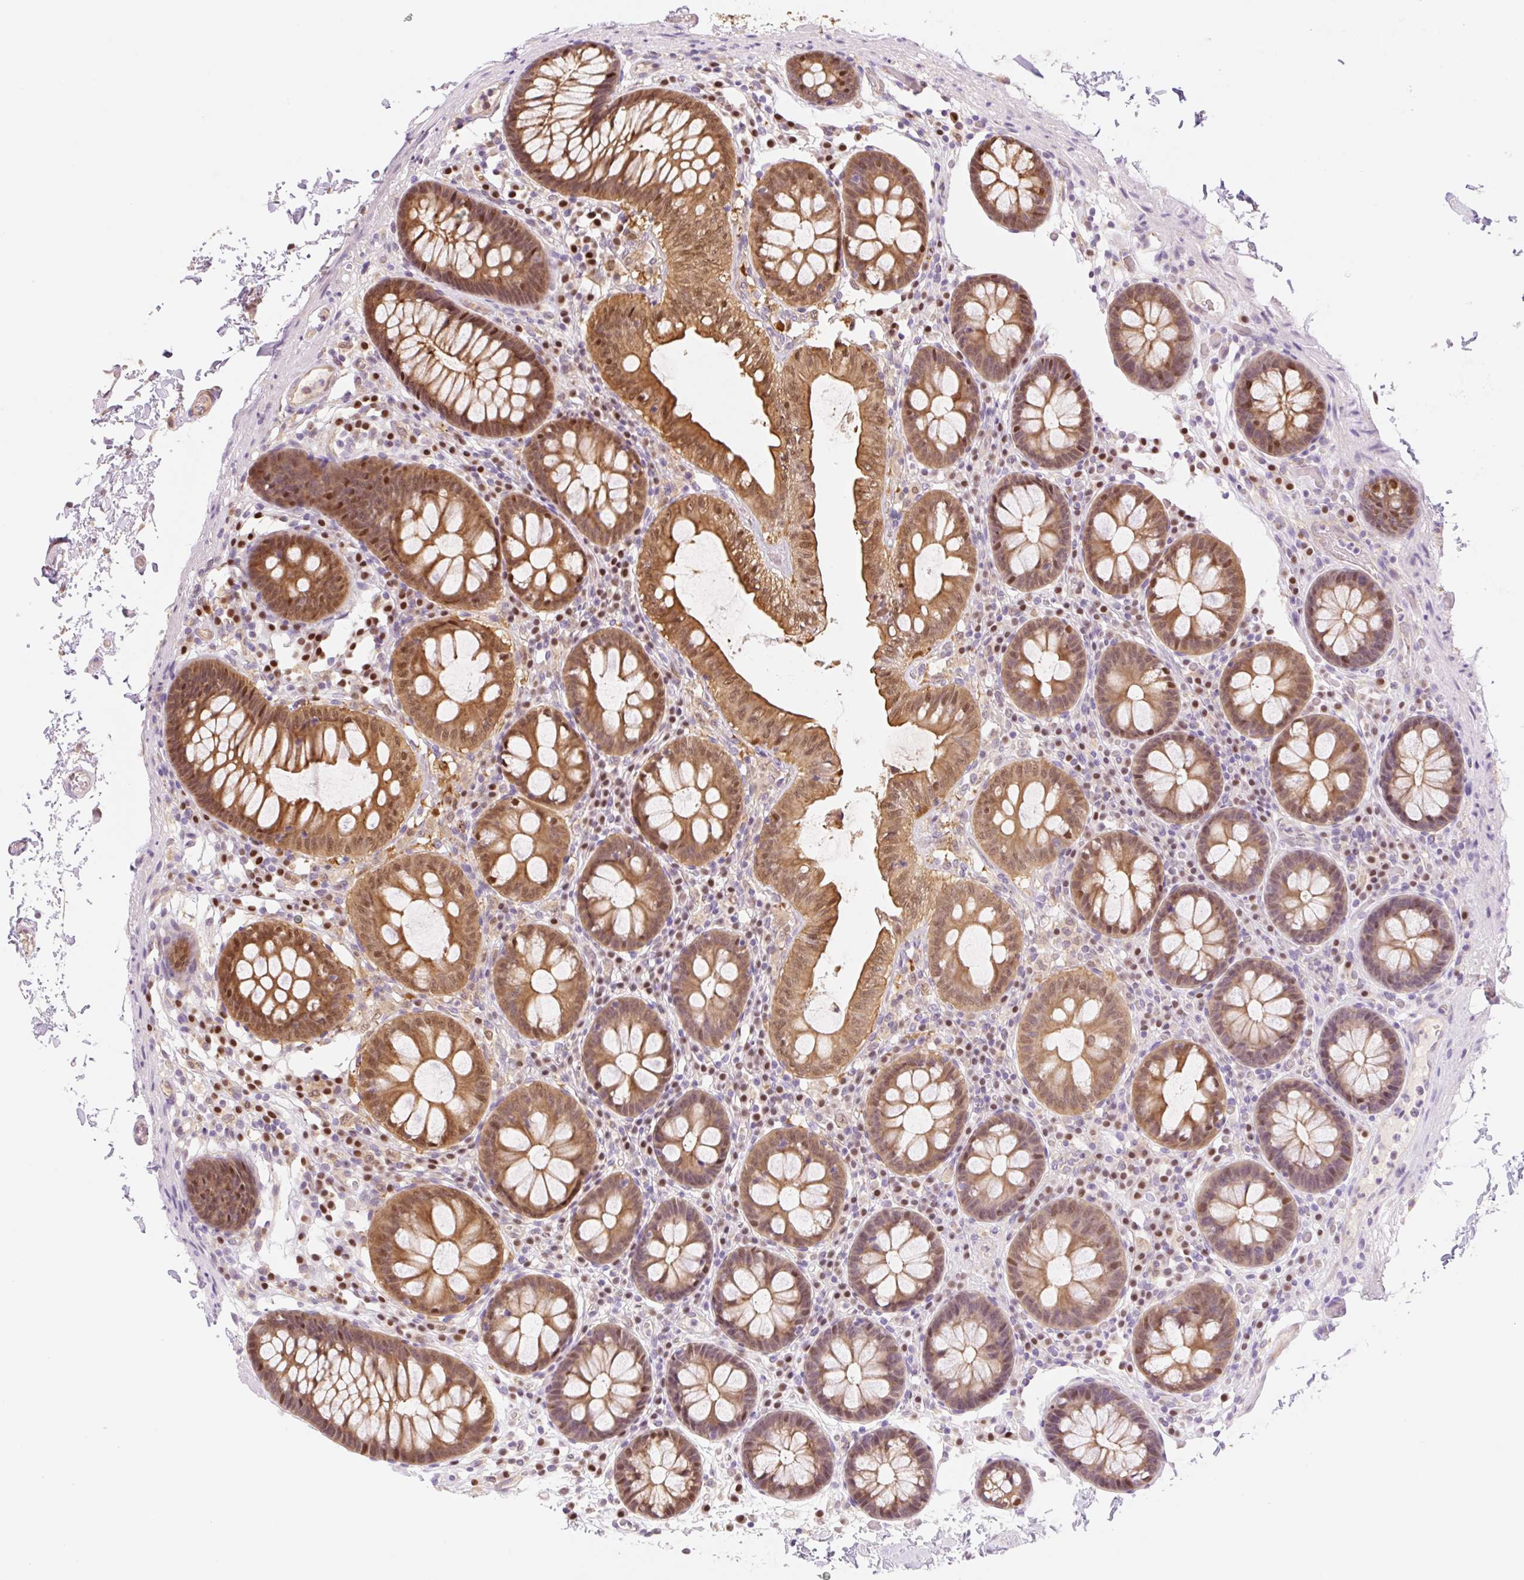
{"staining": {"intensity": "negative", "quantity": "none", "location": "none"}, "tissue": "colon", "cell_type": "Endothelial cells", "image_type": "normal", "snomed": [{"axis": "morphology", "description": "Normal tissue, NOS"}, {"axis": "topography", "description": "Colon"}, {"axis": "topography", "description": "Peripheral nerve tissue"}], "caption": "A high-resolution image shows immunohistochemistry (IHC) staining of benign colon, which shows no significant expression in endothelial cells. Nuclei are stained in blue.", "gene": "NLRP5", "patient": {"sex": "male", "age": 84}}